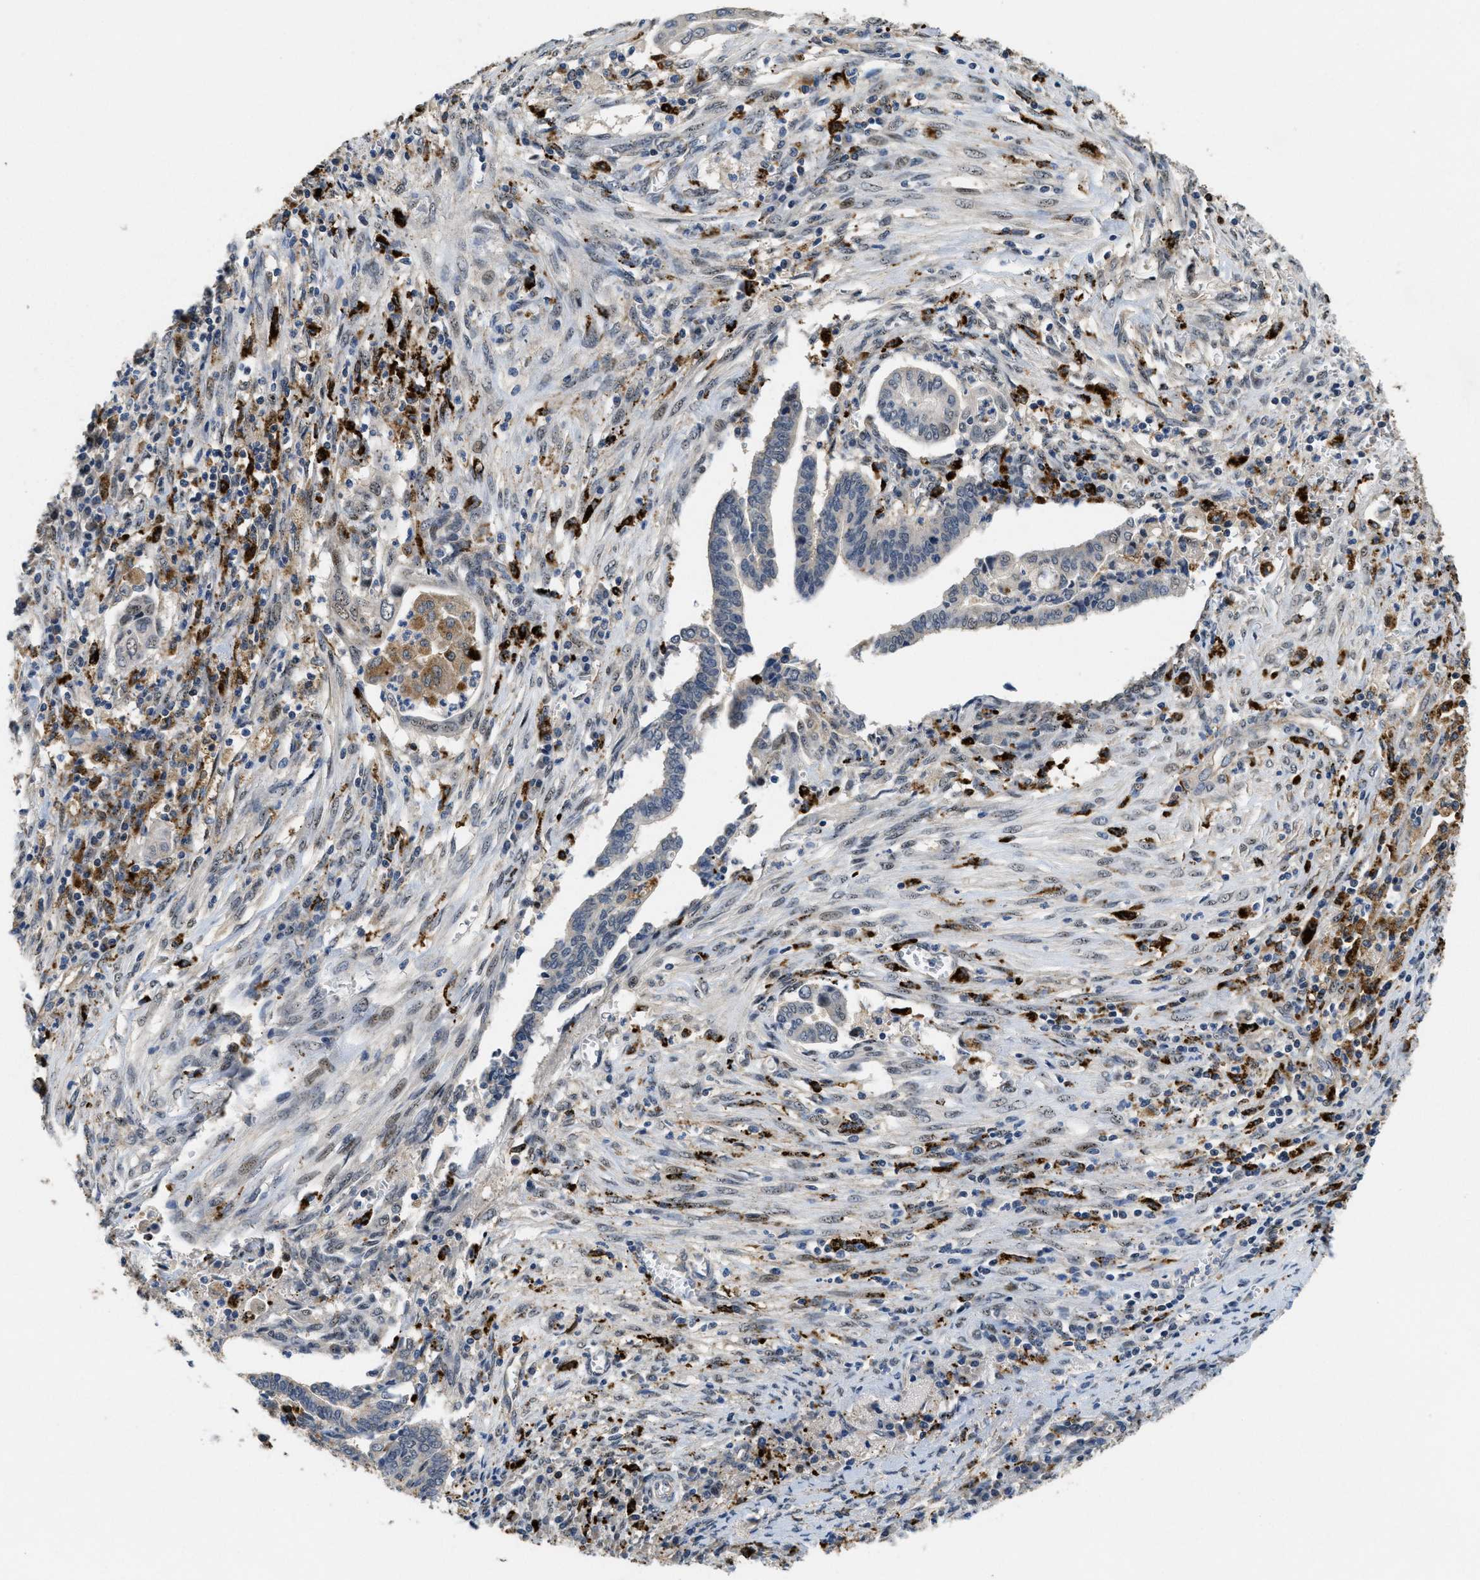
{"staining": {"intensity": "negative", "quantity": "none", "location": "none"}, "tissue": "cervical cancer", "cell_type": "Tumor cells", "image_type": "cancer", "snomed": [{"axis": "morphology", "description": "Adenocarcinoma, NOS"}, {"axis": "topography", "description": "Cervix"}], "caption": "Photomicrograph shows no significant protein positivity in tumor cells of cervical adenocarcinoma.", "gene": "BMPR2", "patient": {"sex": "female", "age": 44}}